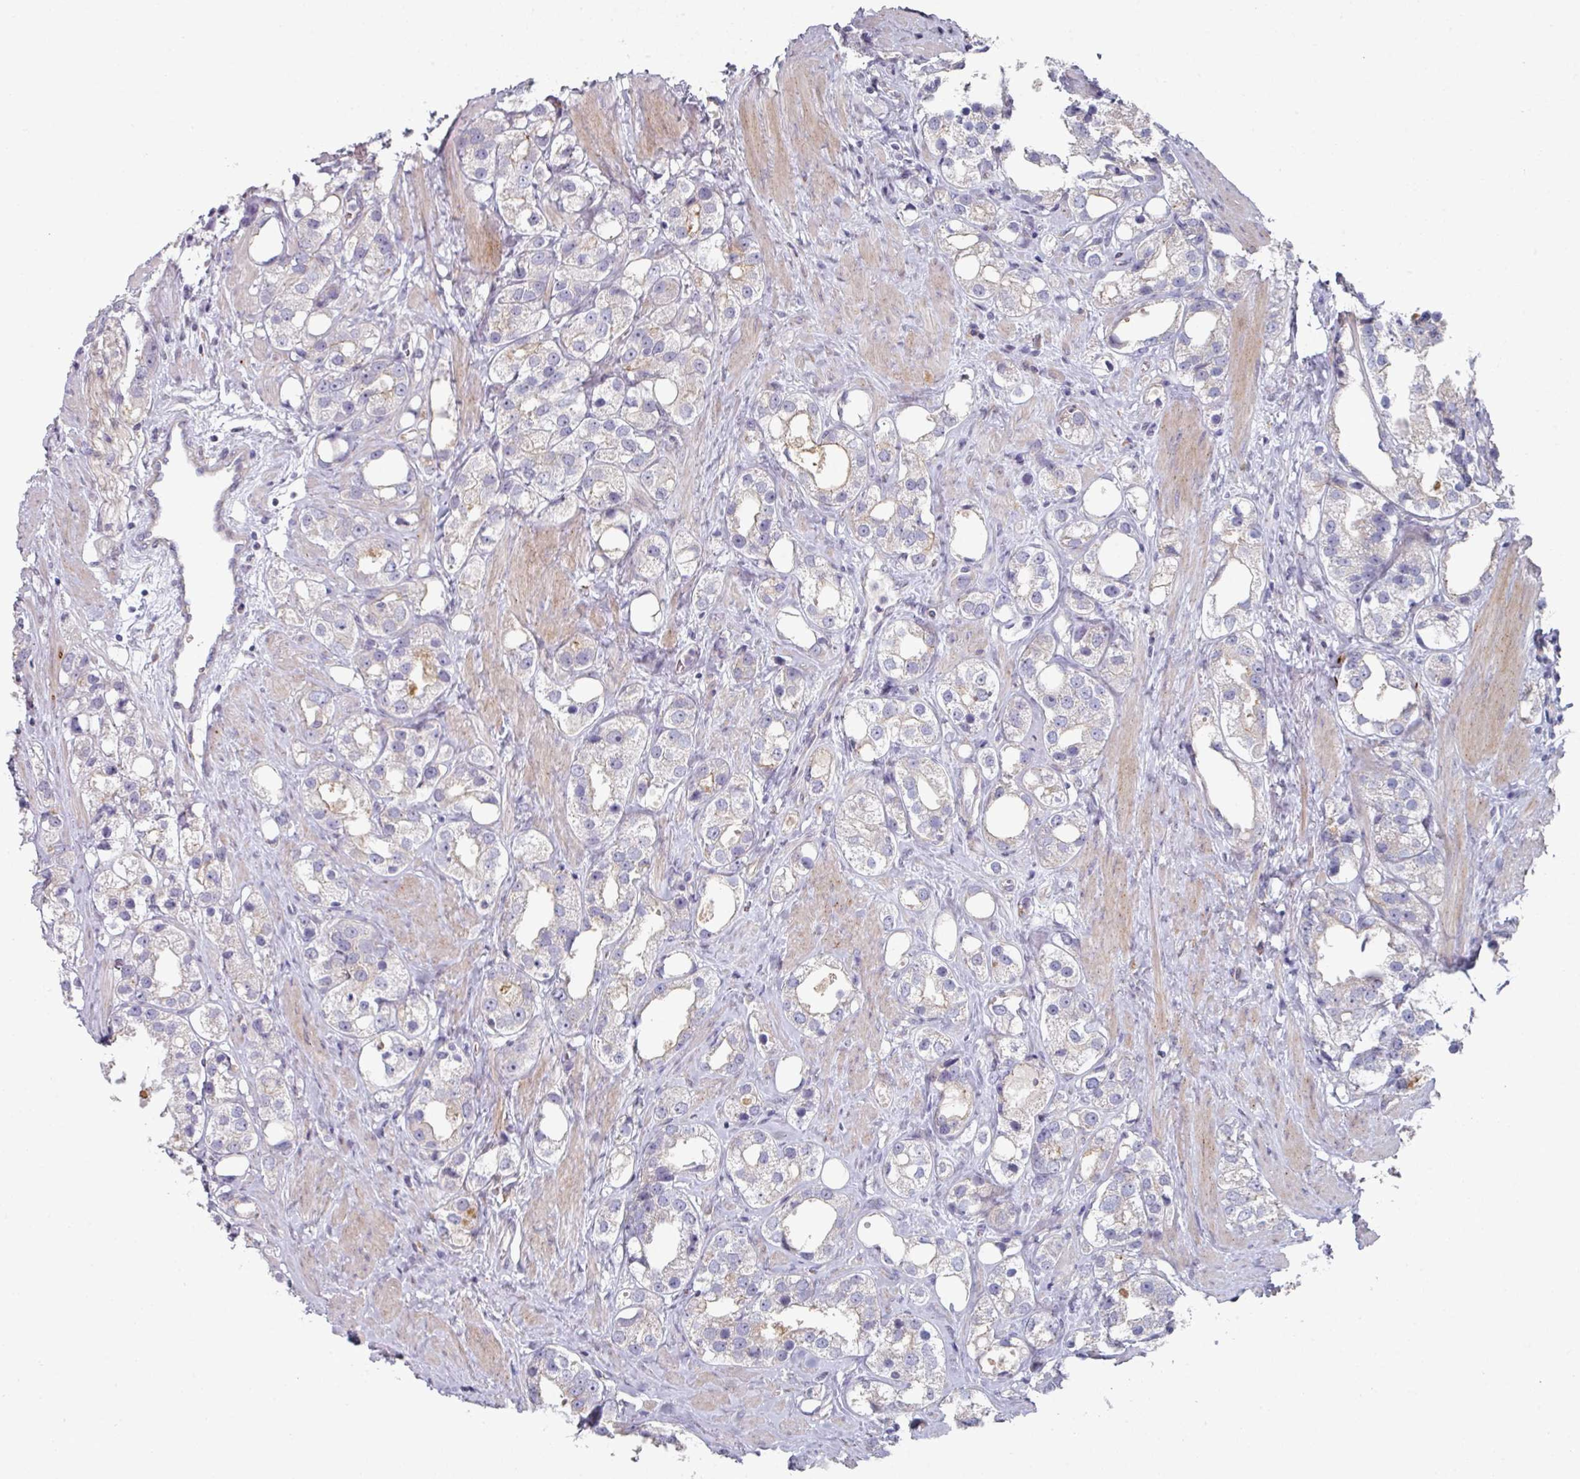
{"staining": {"intensity": "negative", "quantity": "none", "location": "none"}, "tissue": "prostate cancer", "cell_type": "Tumor cells", "image_type": "cancer", "snomed": [{"axis": "morphology", "description": "Adenocarcinoma, NOS"}, {"axis": "topography", "description": "Prostate"}], "caption": "The photomicrograph shows no significant expression in tumor cells of adenocarcinoma (prostate).", "gene": "WSB2", "patient": {"sex": "male", "age": 79}}